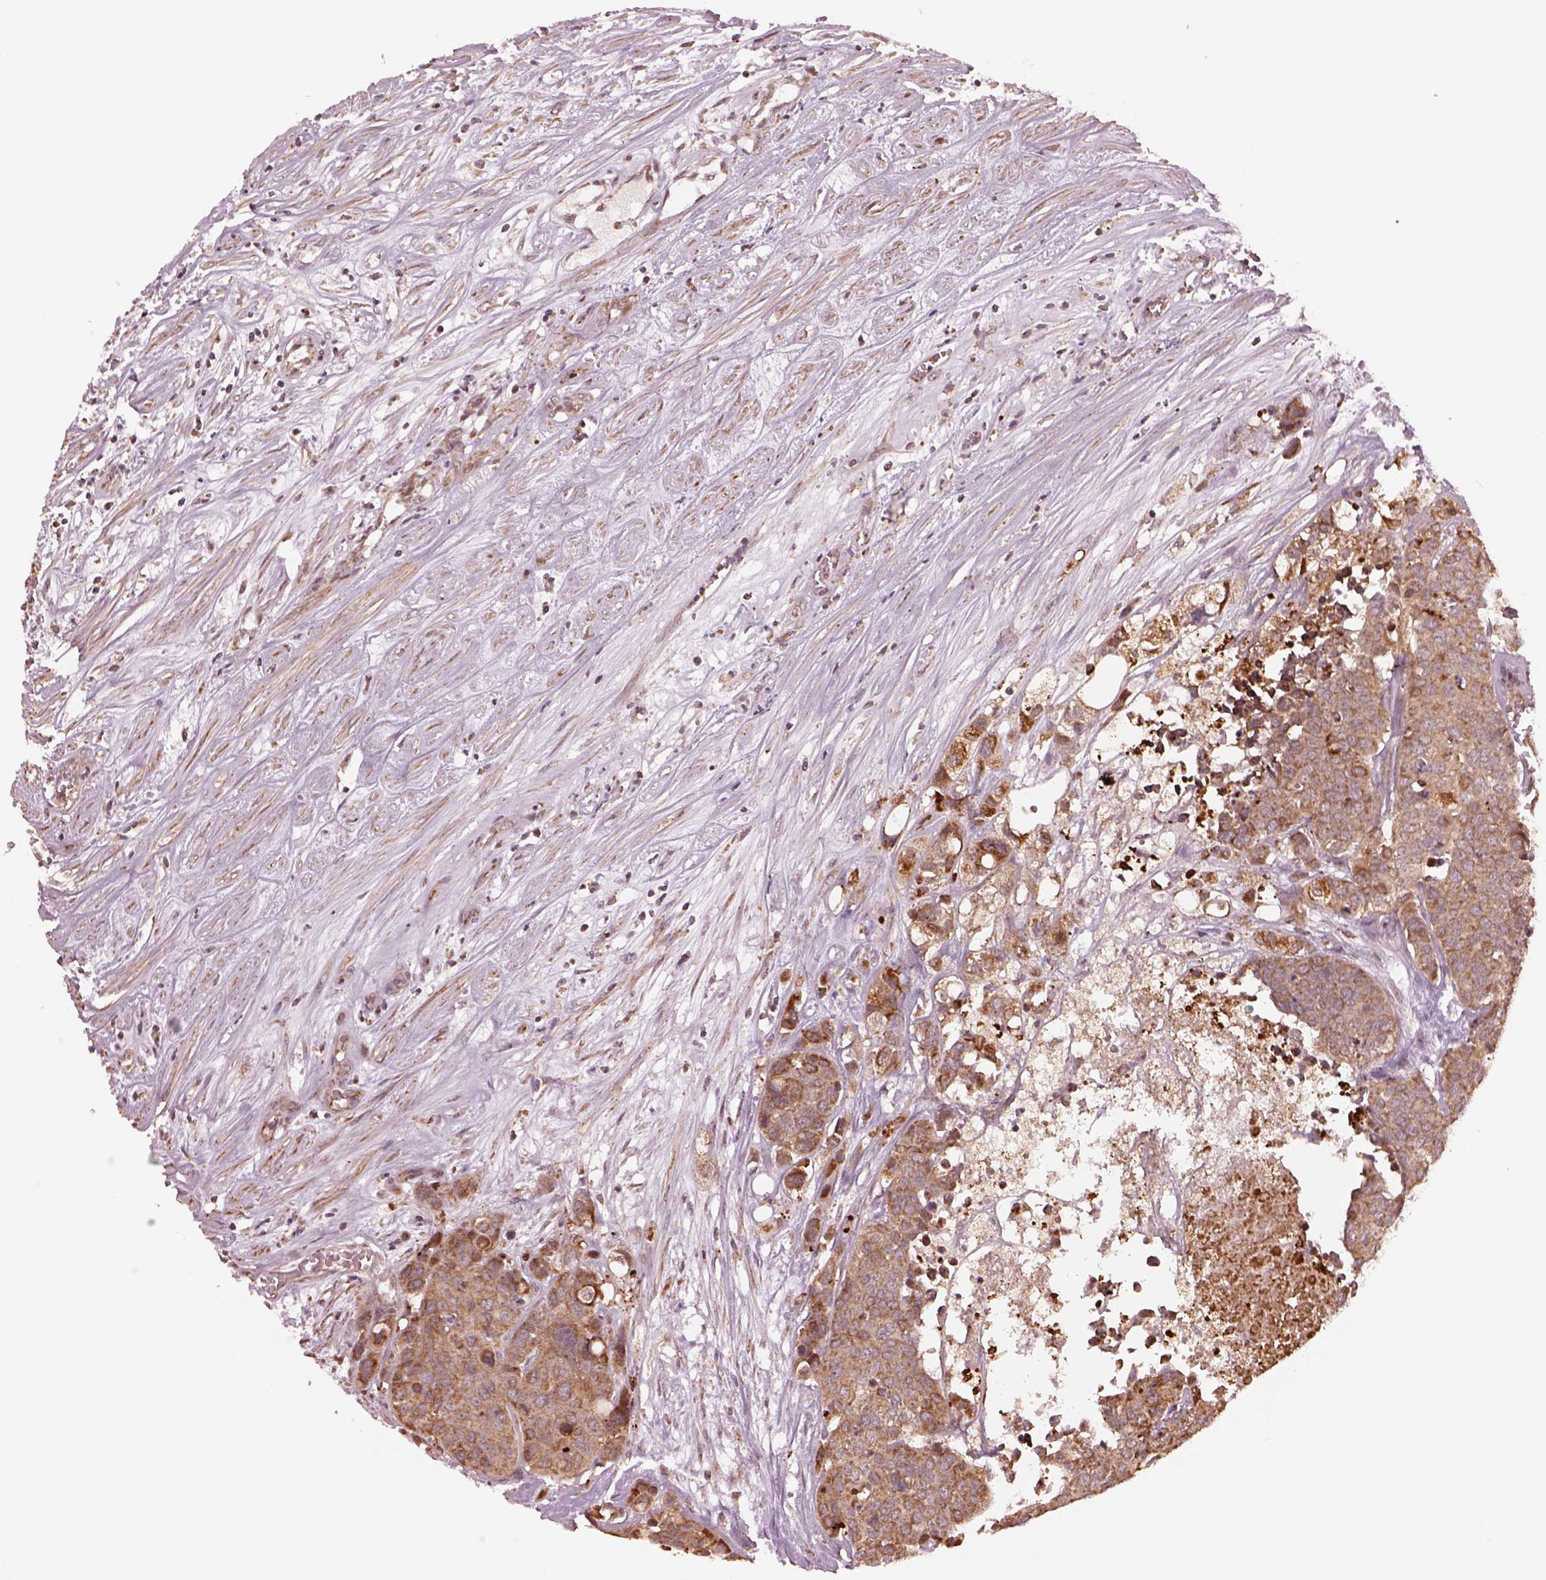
{"staining": {"intensity": "moderate", "quantity": ">75%", "location": "cytoplasmic/membranous"}, "tissue": "carcinoid", "cell_type": "Tumor cells", "image_type": "cancer", "snomed": [{"axis": "morphology", "description": "Carcinoid, malignant, NOS"}, {"axis": "topography", "description": "Colon"}], "caption": "The micrograph shows immunohistochemical staining of carcinoid (malignant). There is moderate cytoplasmic/membranous positivity is appreciated in about >75% of tumor cells.", "gene": "SEL1L3", "patient": {"sex": "male", "age": 81}}